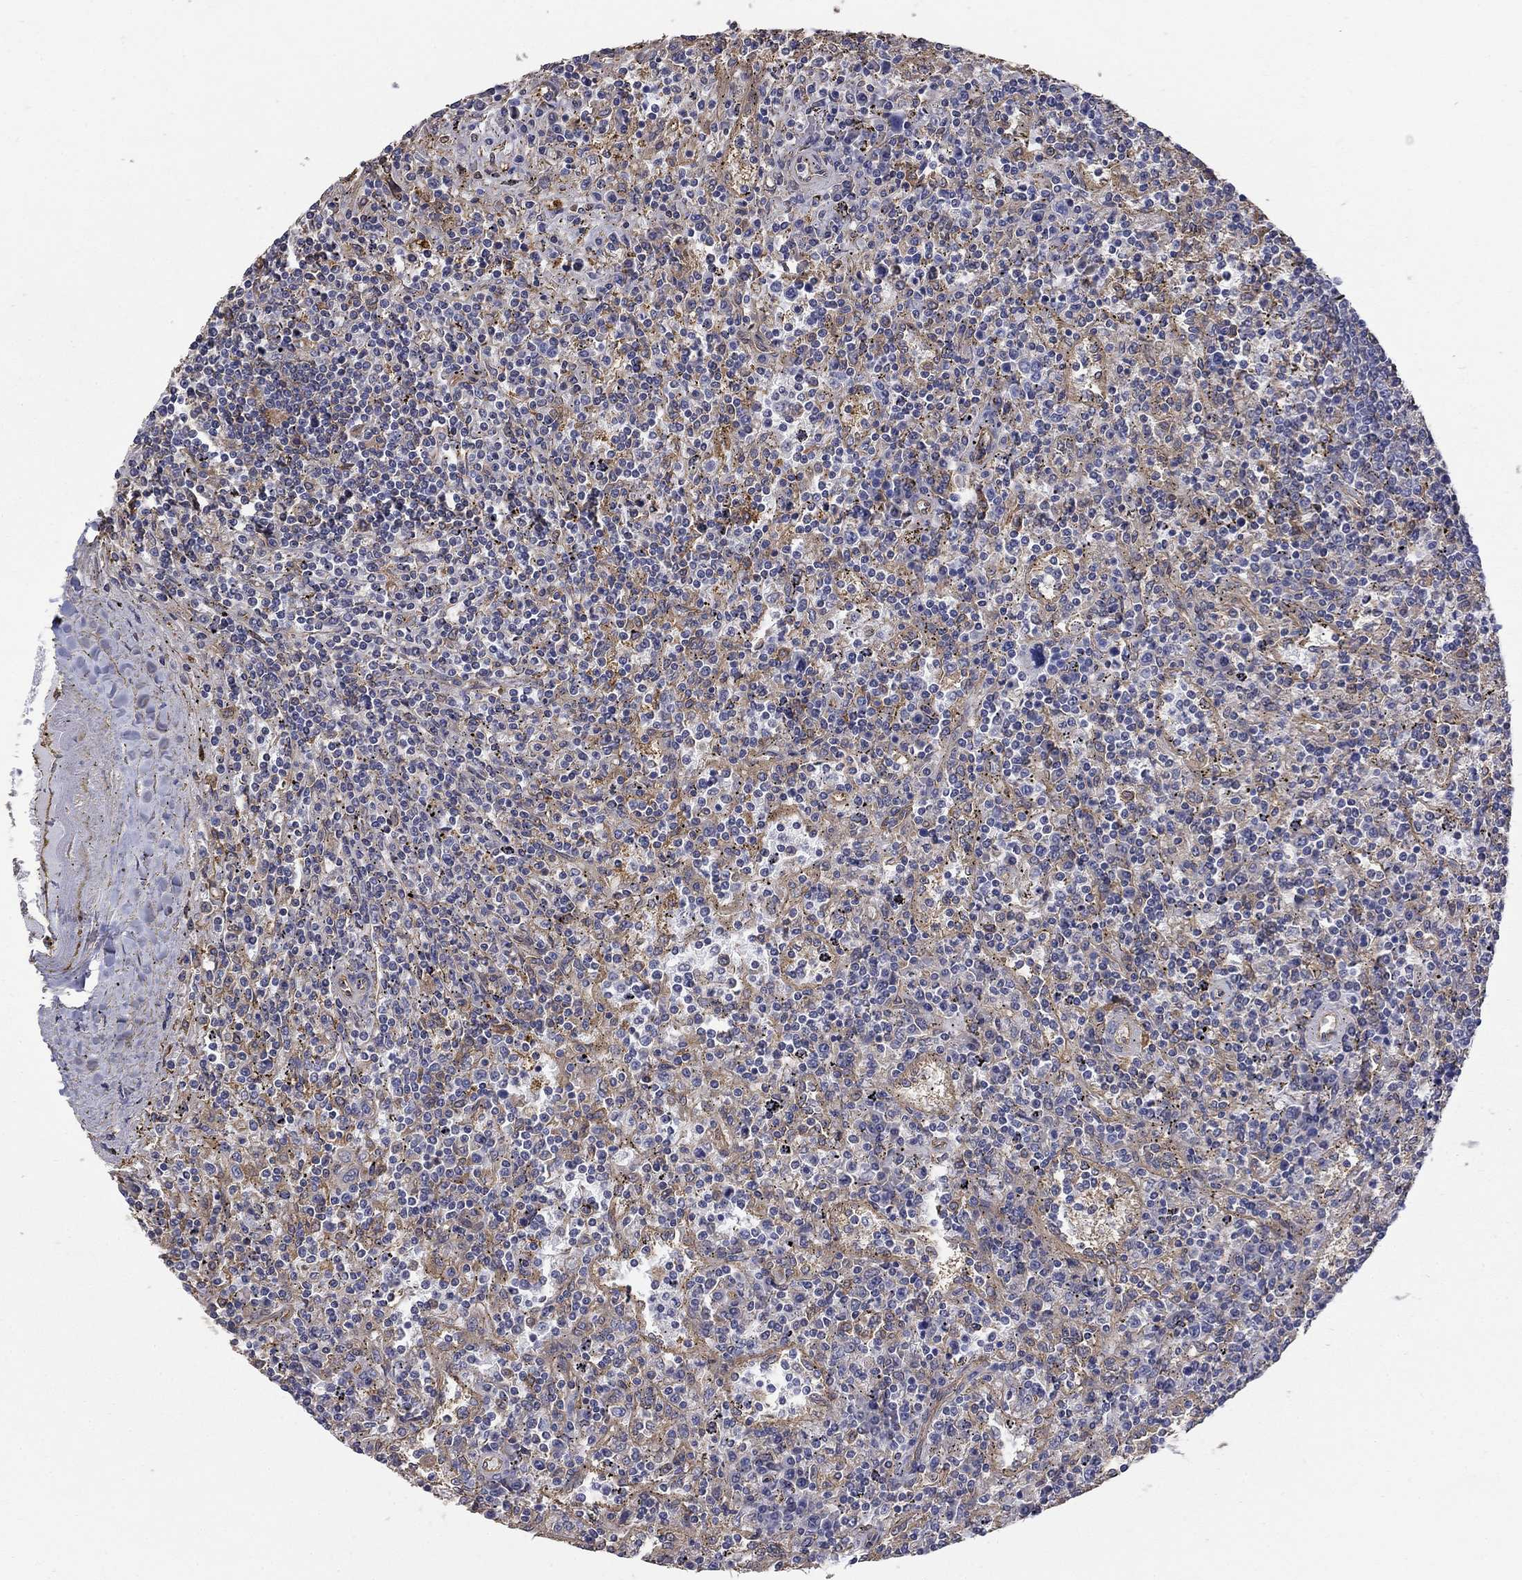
{"staining": {"intensity": "weak", "quantity": "25%-75%", "location": "cytoplasmic/membranous"}, "tissue": "lymphoma", "cell_type": "Tumor cells", "image_type": "cancer", "snomed": [{"axis": "morphology", "description": "Malignant lymphoma, non-Hodgkin's type, Low grade"}, {"axis": "topography", "description": "Spleen"}], "caption": "A photomicrograph of human malignant lymphoma, non-Hodgkin's type (low-grade) stained for a protein shows weak cytoplasmic/membranous brown staining in tumor cells. (brown staining indicates protein expression, while blue staining denotes nuclei).", "gene": "DPYSL2", "patient": {"sex": "male", "age": 62}}